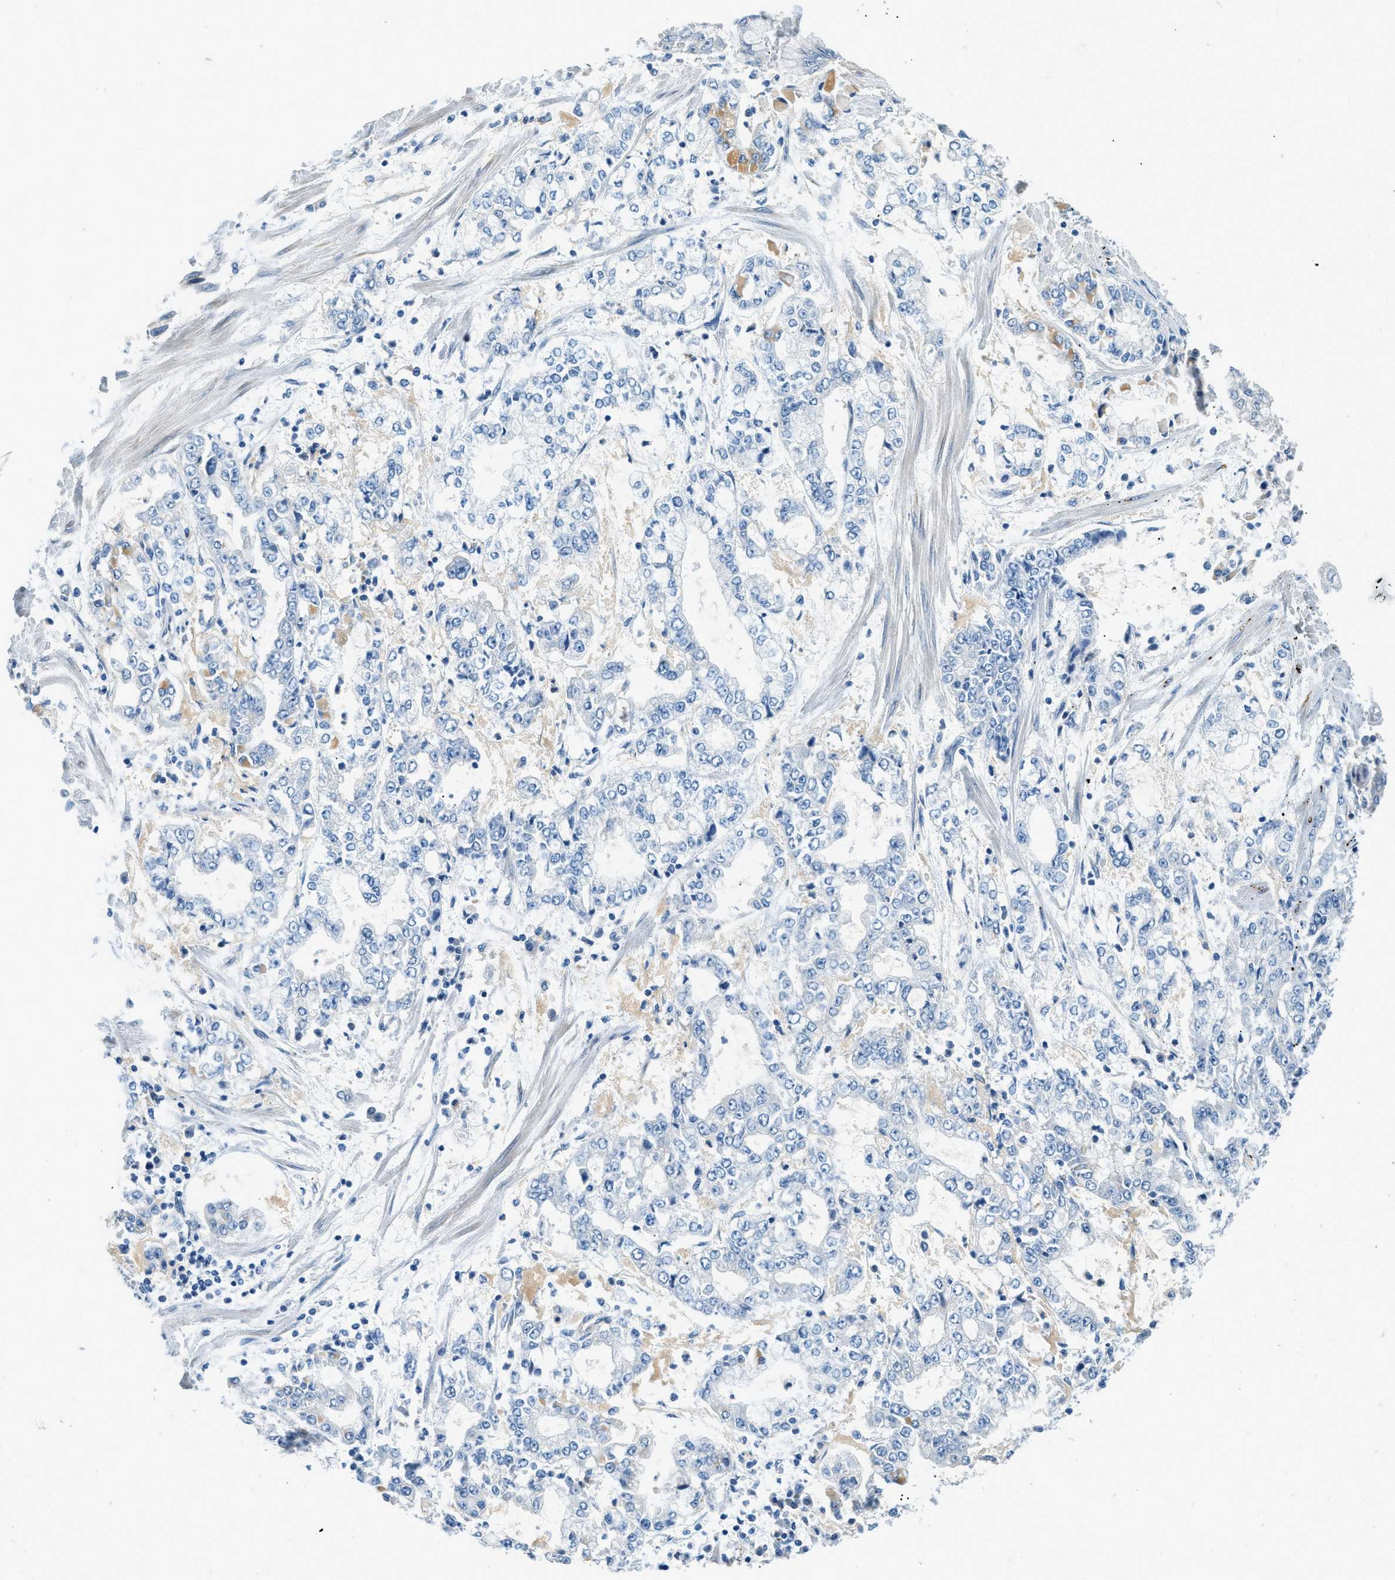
{"staining": {"intensity": "negative", "quantity": "none", "location": "none"}, "tissue": "stomach cancer", "cell_type": "Tumor cells", "image_type": "cancer", "snomed": [{"axis": "morphology", "description": "Adenocarcinoma, NOS"}, {"axis": "topography", "description": "Stomach"}], "caption": "IHC image of neoplastic tissue: human stomach cancer (adenocarcinoma) stained with DAB (3,3'-diaminobenzidine) displays no significant protein expression in tumor cells.", "gene": "ZNF367", "patient": {"sex": "male", "age": 76}}